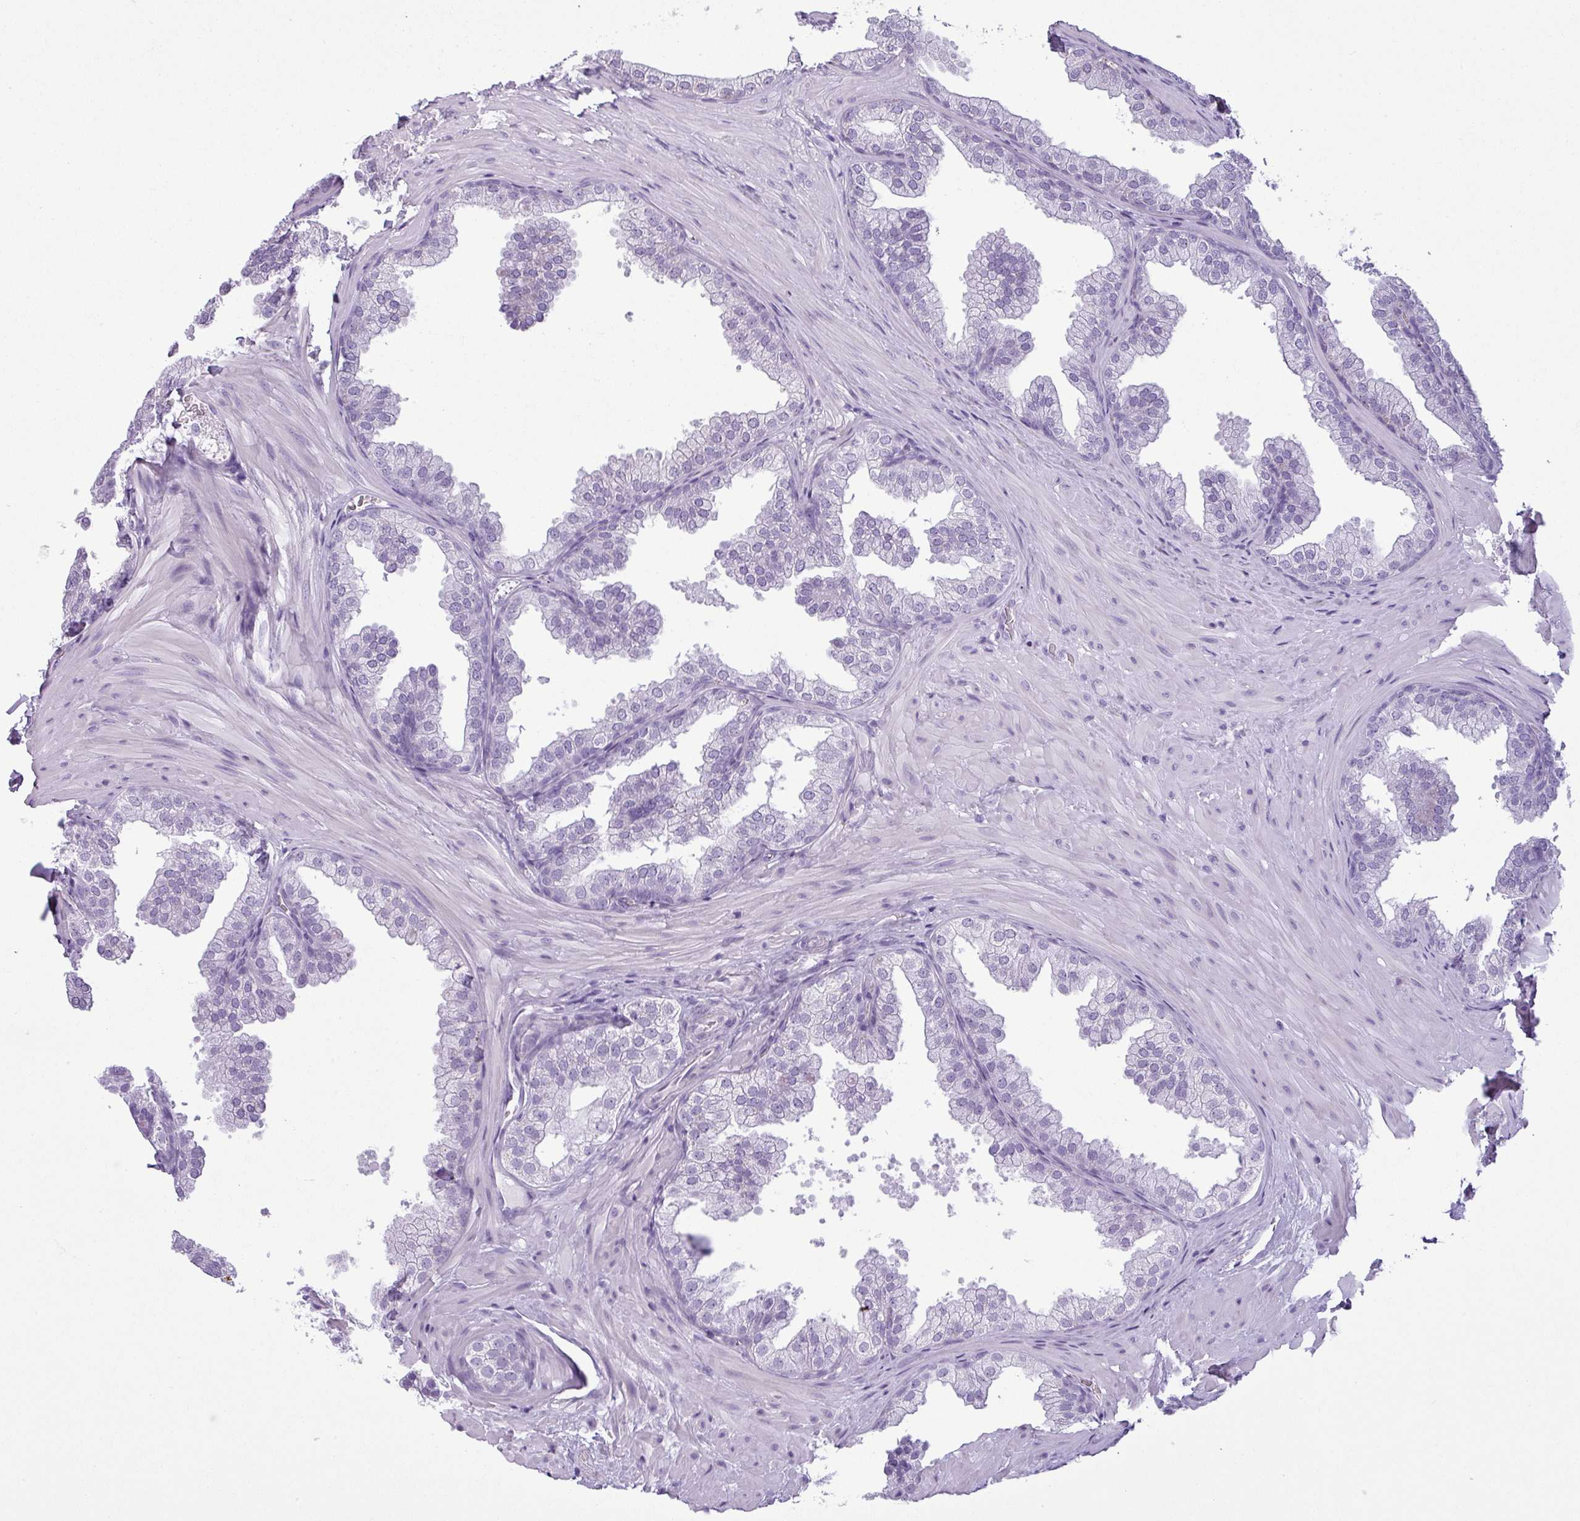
{"staining": {"intensity": "negative", "quantity": "none", "location": "none"}, "tissue": "prostate", "cell_type": "Glandular cells", "image_type": "normal", "snomed": [{"axis": "morphology", "description": "Normal tissue, NOS"}, {"axis": "topography", "description": "Prostate"}], "caption": "Immunohistochemistry (IHC) photomicrograph of unremarkable prostate stained for a protein (brown), which reveals no expression in glandular cells.", "gene": "CDH16", "patient": {"sex": "male", "age": 37}}